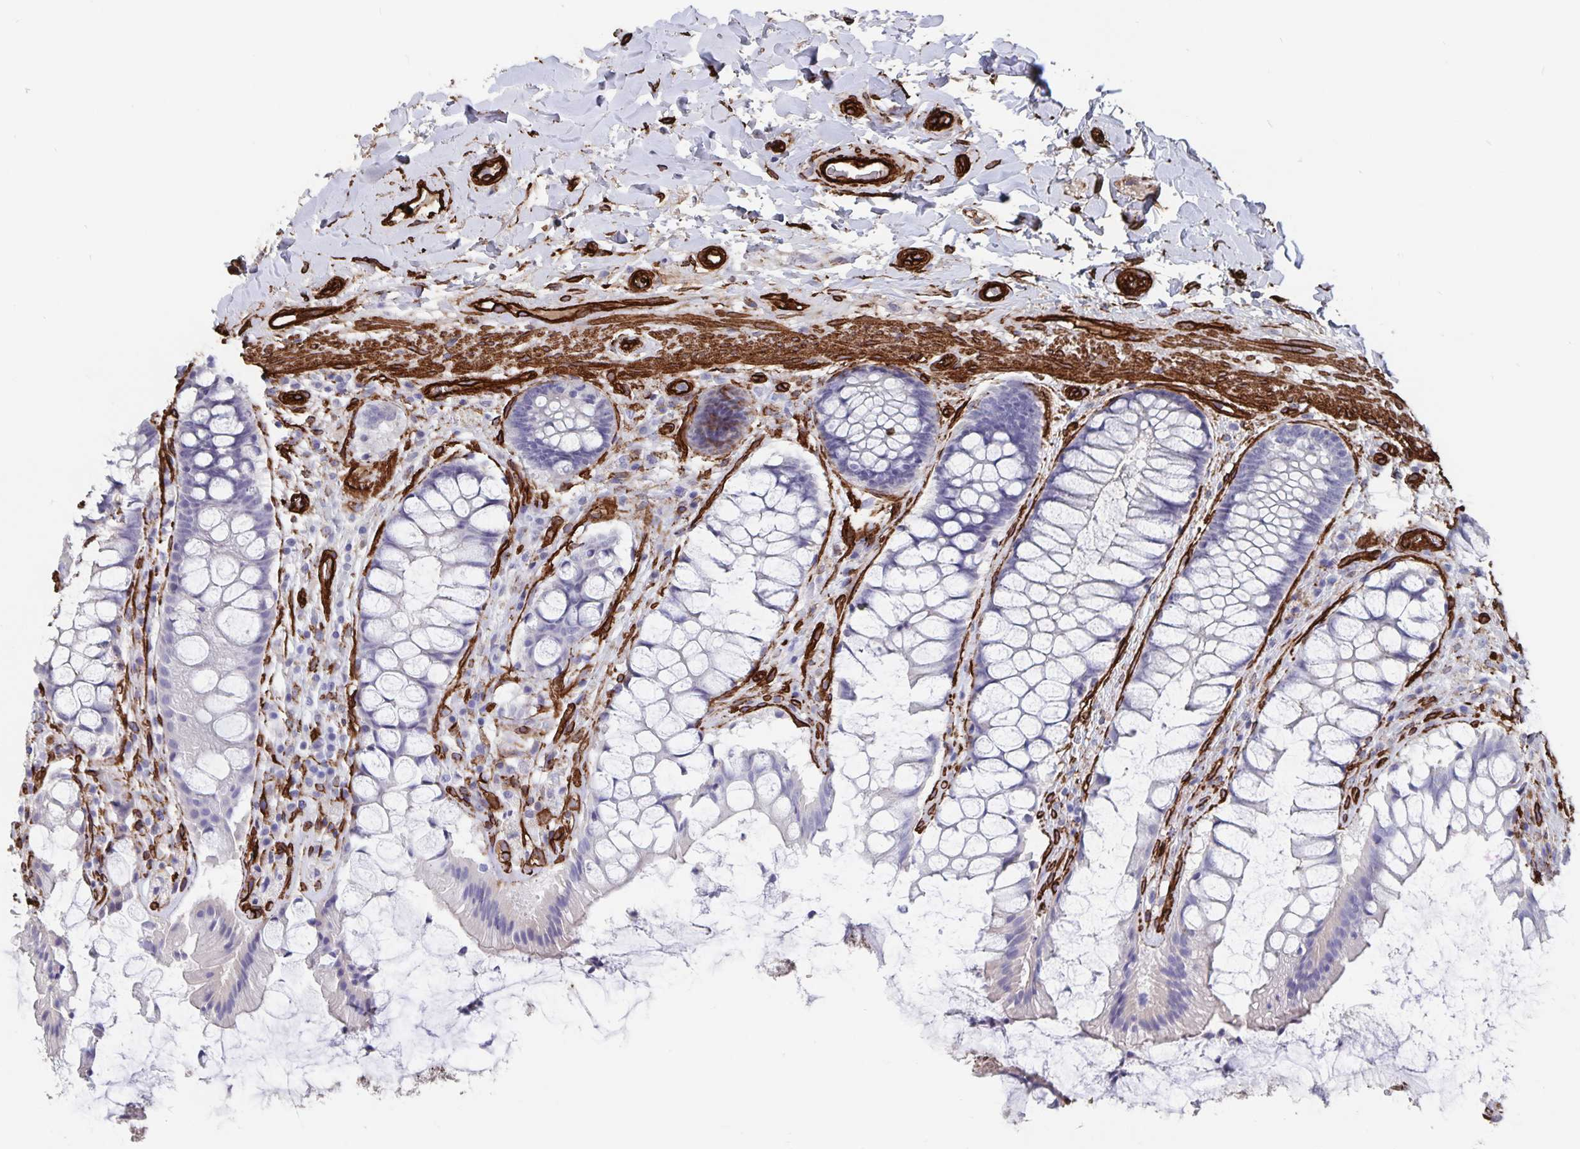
{"staining": {"intensity": "negative", "quantity": "none", "location": "none"}, "tissue": "rectum", "cell_type": "Glandular cells", "image_type": "normal", "snomed": [{"axis": "morphology", "description": "Normal tissue, NOS"}, {"axis": "topography", "description": "Rectum"}], "caption": "Immunohistochemistry (IHC) image of unremarkable rectum: human rectum stained with DAB exhibits no significant protein positivity in glandular cells. (DAB IHC visualized using brightfield microscopy, high magnification).", "gene": "DCHS2", "patient": {"sex": "female", "age": 58}}